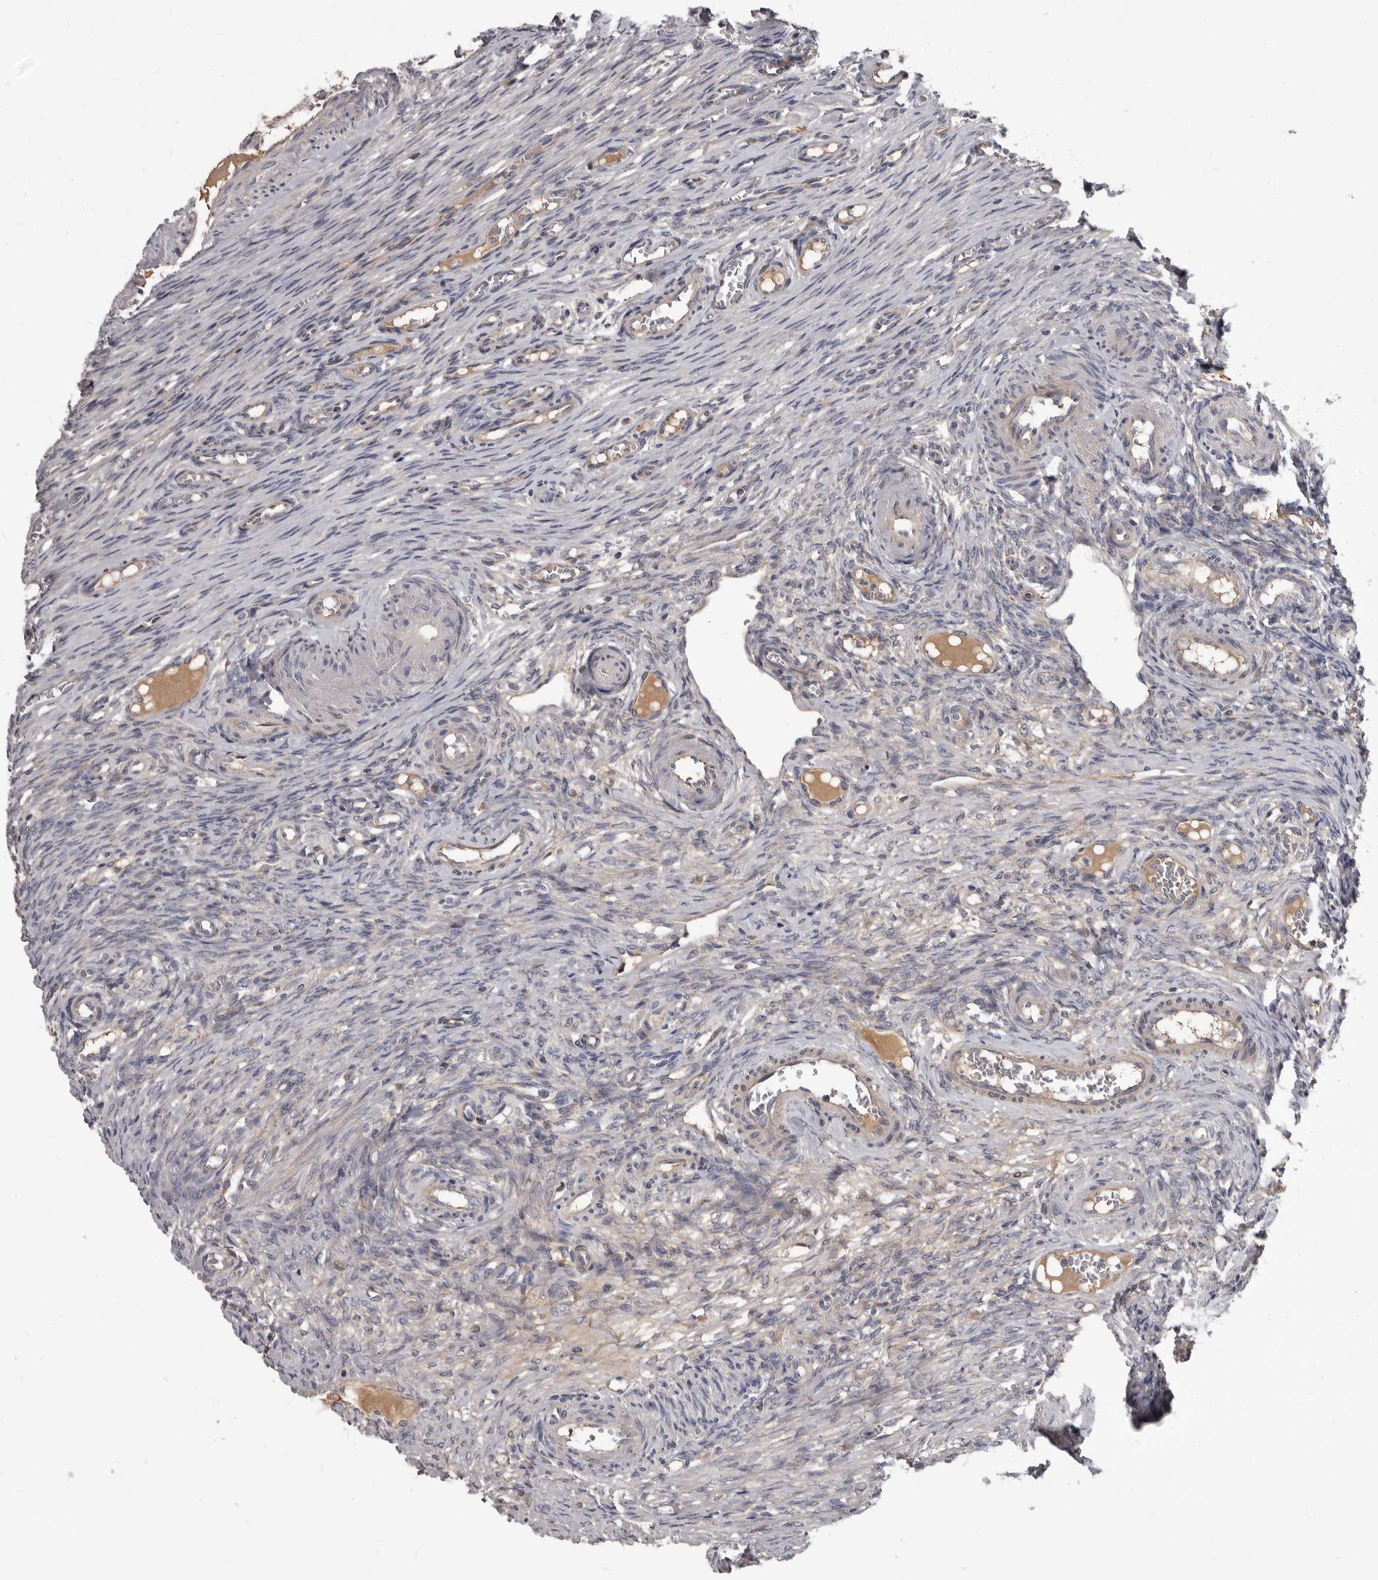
{"staining": {"intensity": "negative", "quantity": "none", "location": "none"}, "tissue": "ovary", "cell_type": "Ovarian stroma cells", "image_type": "normal", "snomed": [{"axis": "morphology", "description": "Adenocarcinoma, NOS"}, {"axis": "topography", "description": "Endometrium"}], "caption": "High magnification brightfield microscopy of normal ovary stained with DAB (brown) and counterstained with hematoxylin (blue): ovarian stroma cells show no significant staining.", "gene": "ALDH5A1", "patient": {"sex": "female", "age": 32}}